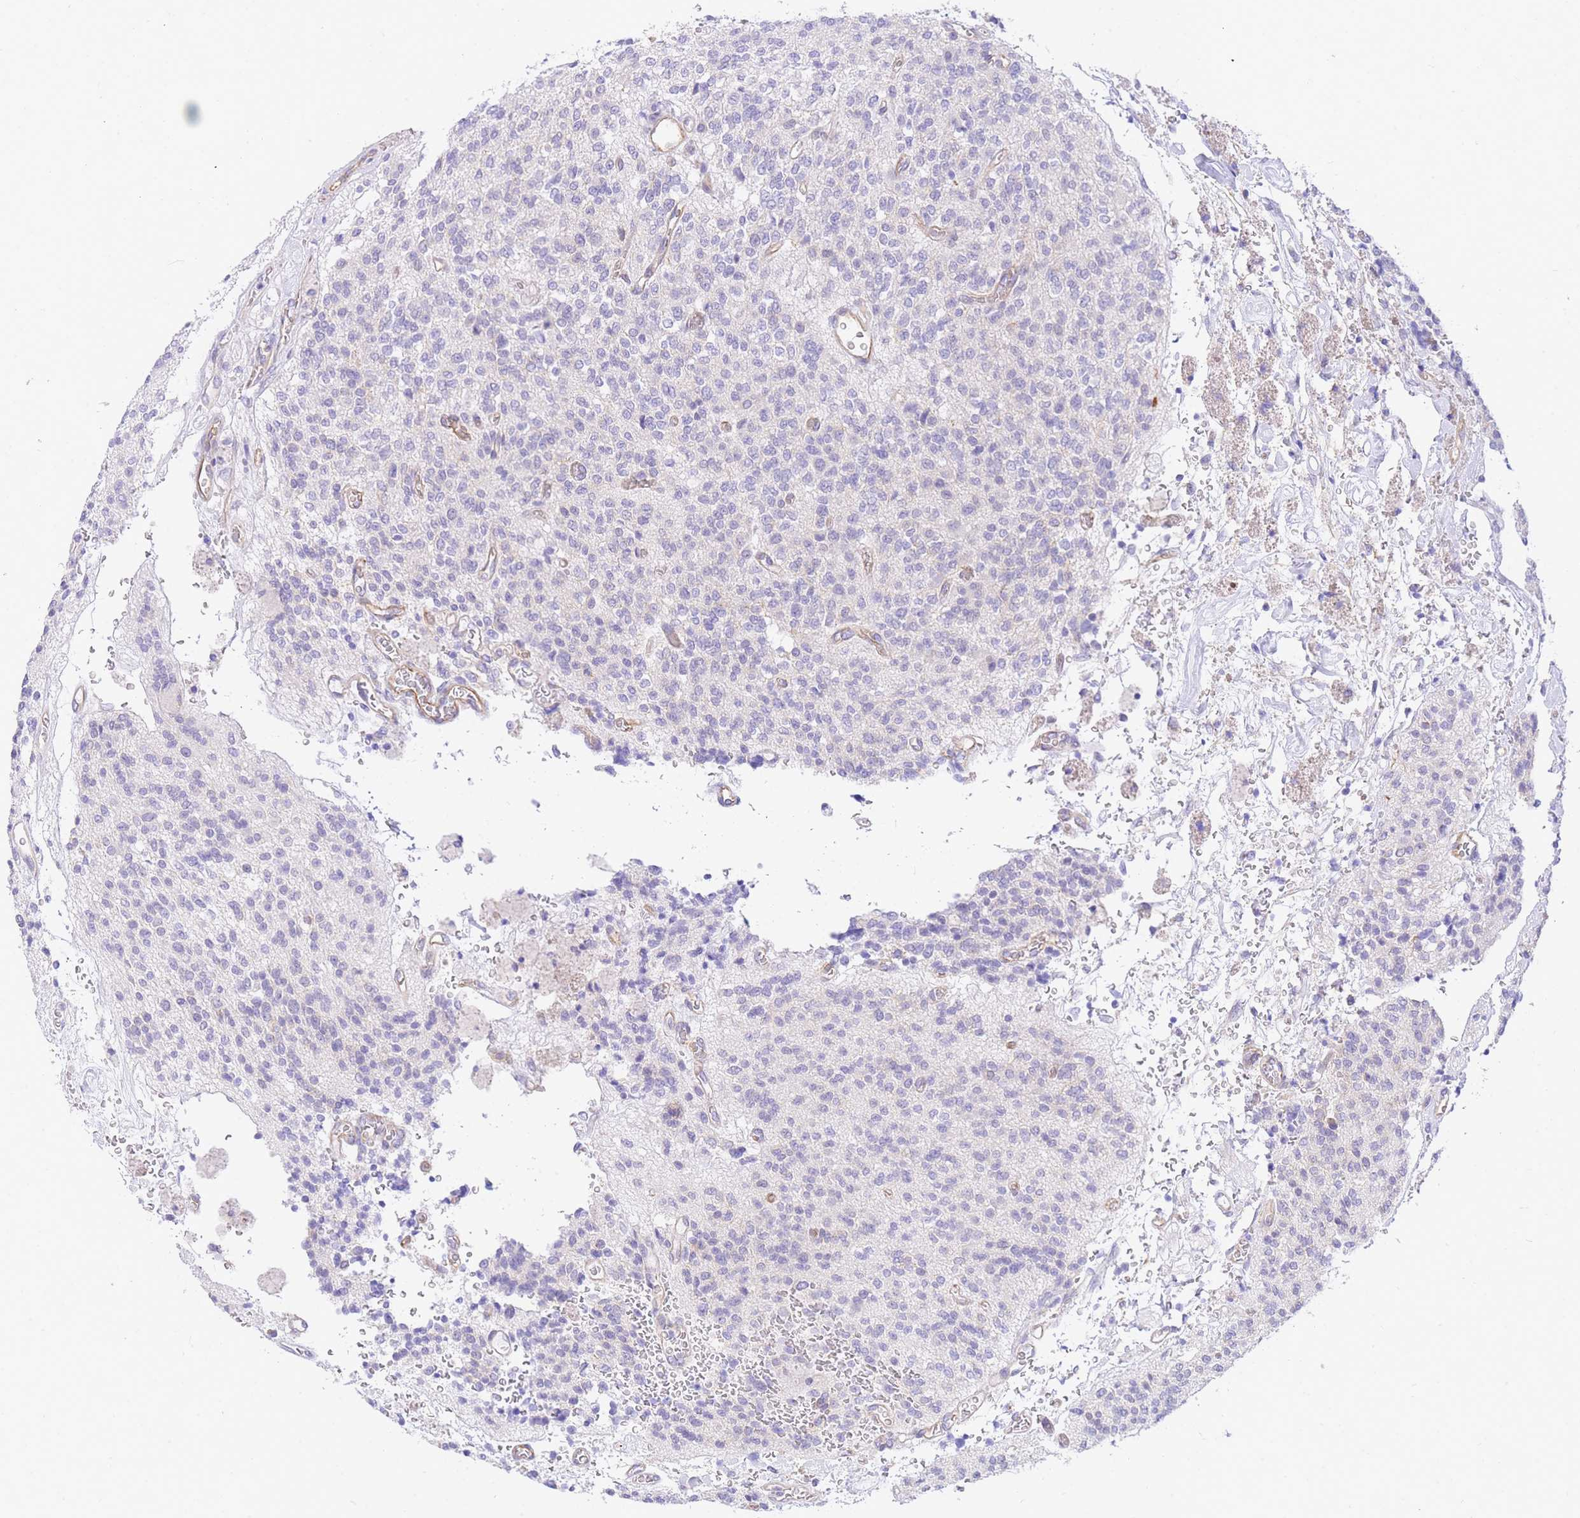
{"staining": {"intensity": "negative", "quantity": "none", "location": "none"}, "tissue": "glioma", "cell_type": "Tumor cells", "image_type": "cancer", "snomed": [{"axis": "morphology", "description": "Glioma, malignant, High grade"}, {"axis": "topography", "description": "Brain"}], "caption": "Tumor cells show no significant staining in glioma.", "gene": "SRSF12", "patient": {"sex": "male", "age": 34}}